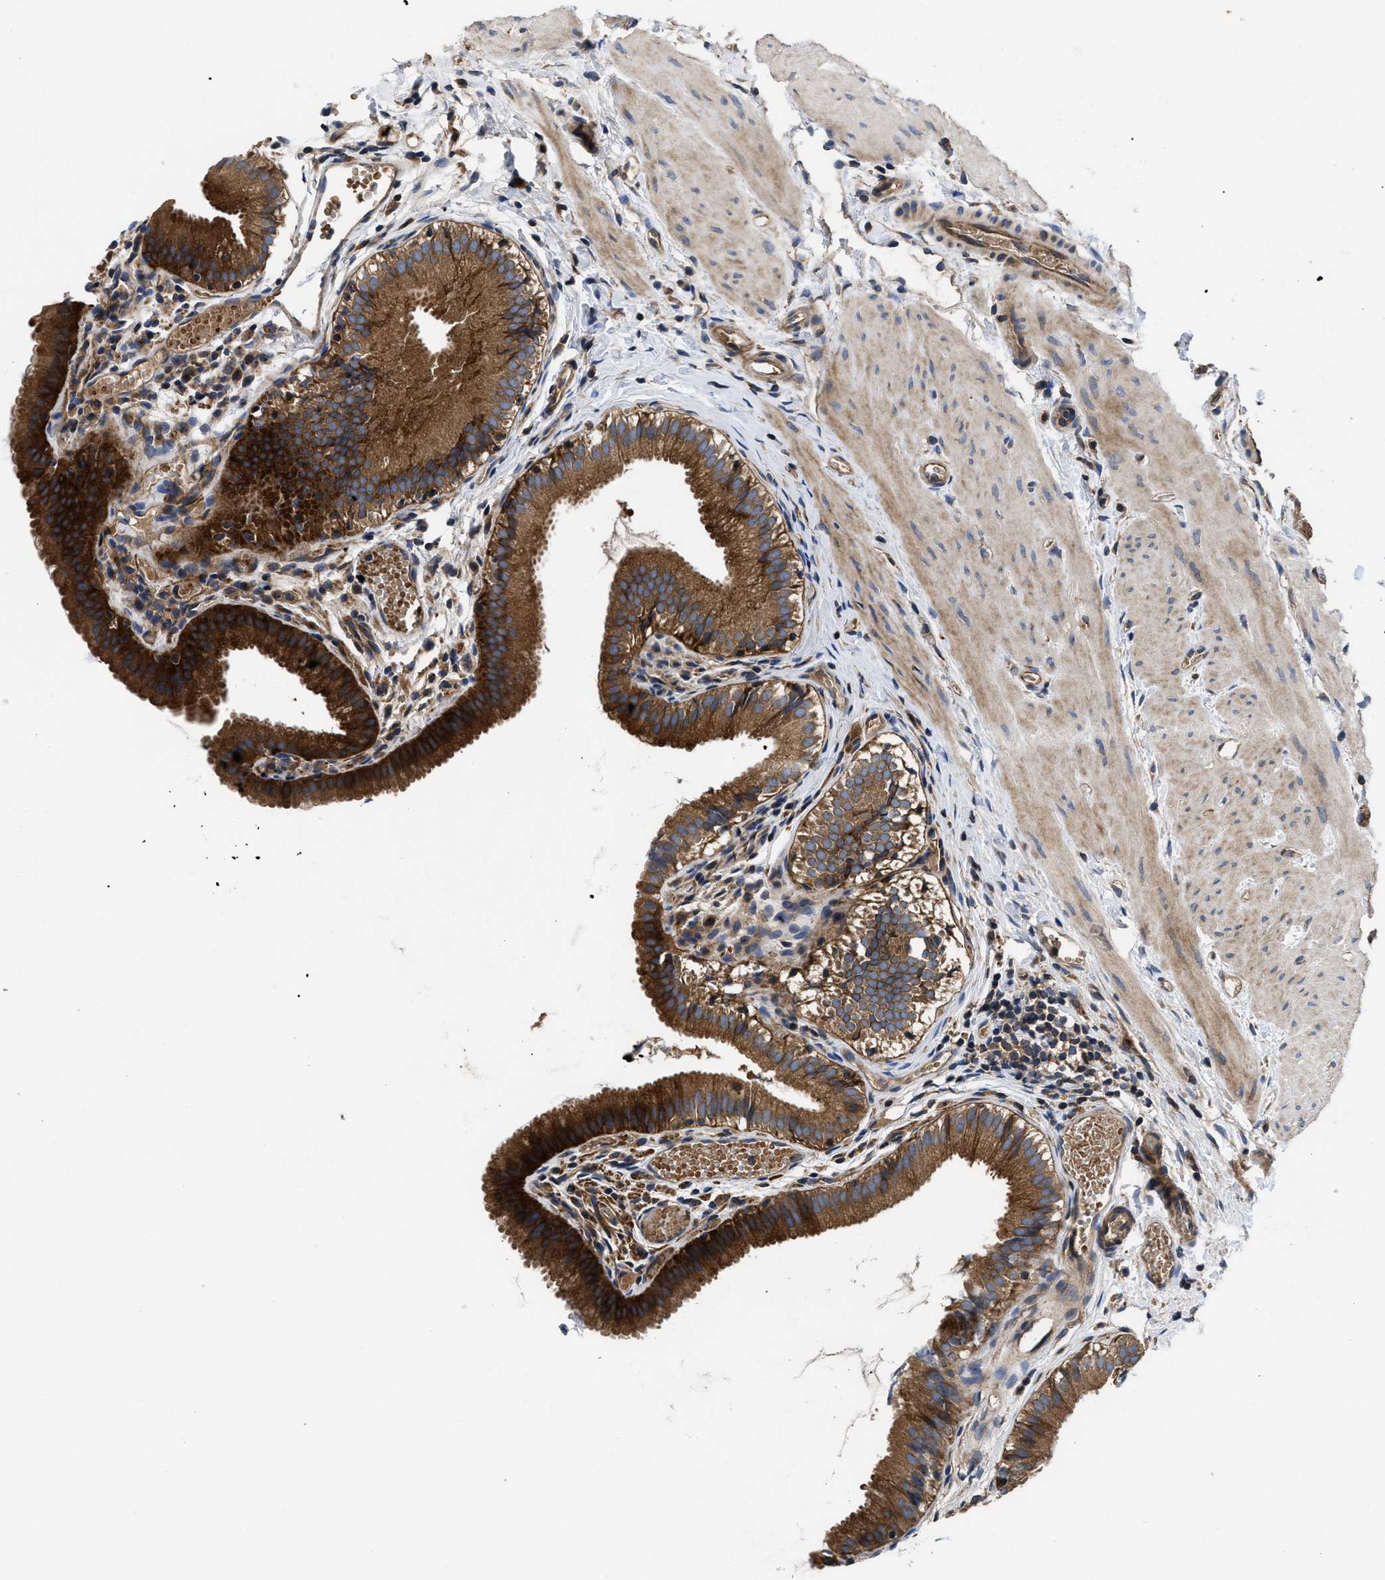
{"staining": {"intensity": "strong", "quantity": ">75%", "location": "cytoplasmic/membranous"}, "tissue": "gallbladder", "cell_type": "Glandular cells", "image_type": "normal", "snomed": [{"axis": "morphology", "description": "Normal tissue, NOS"}, {"axis": "topography", "description": "Gallbladder"}], "caption": "This is an image of immunohistochemistry (IHC) staining of benign gallbladder, which shows strong expression in the cytoplasmic/membranous of glandular cells.", "gene": "YBEY", "patient": {"sex": "female", "age": 26}}